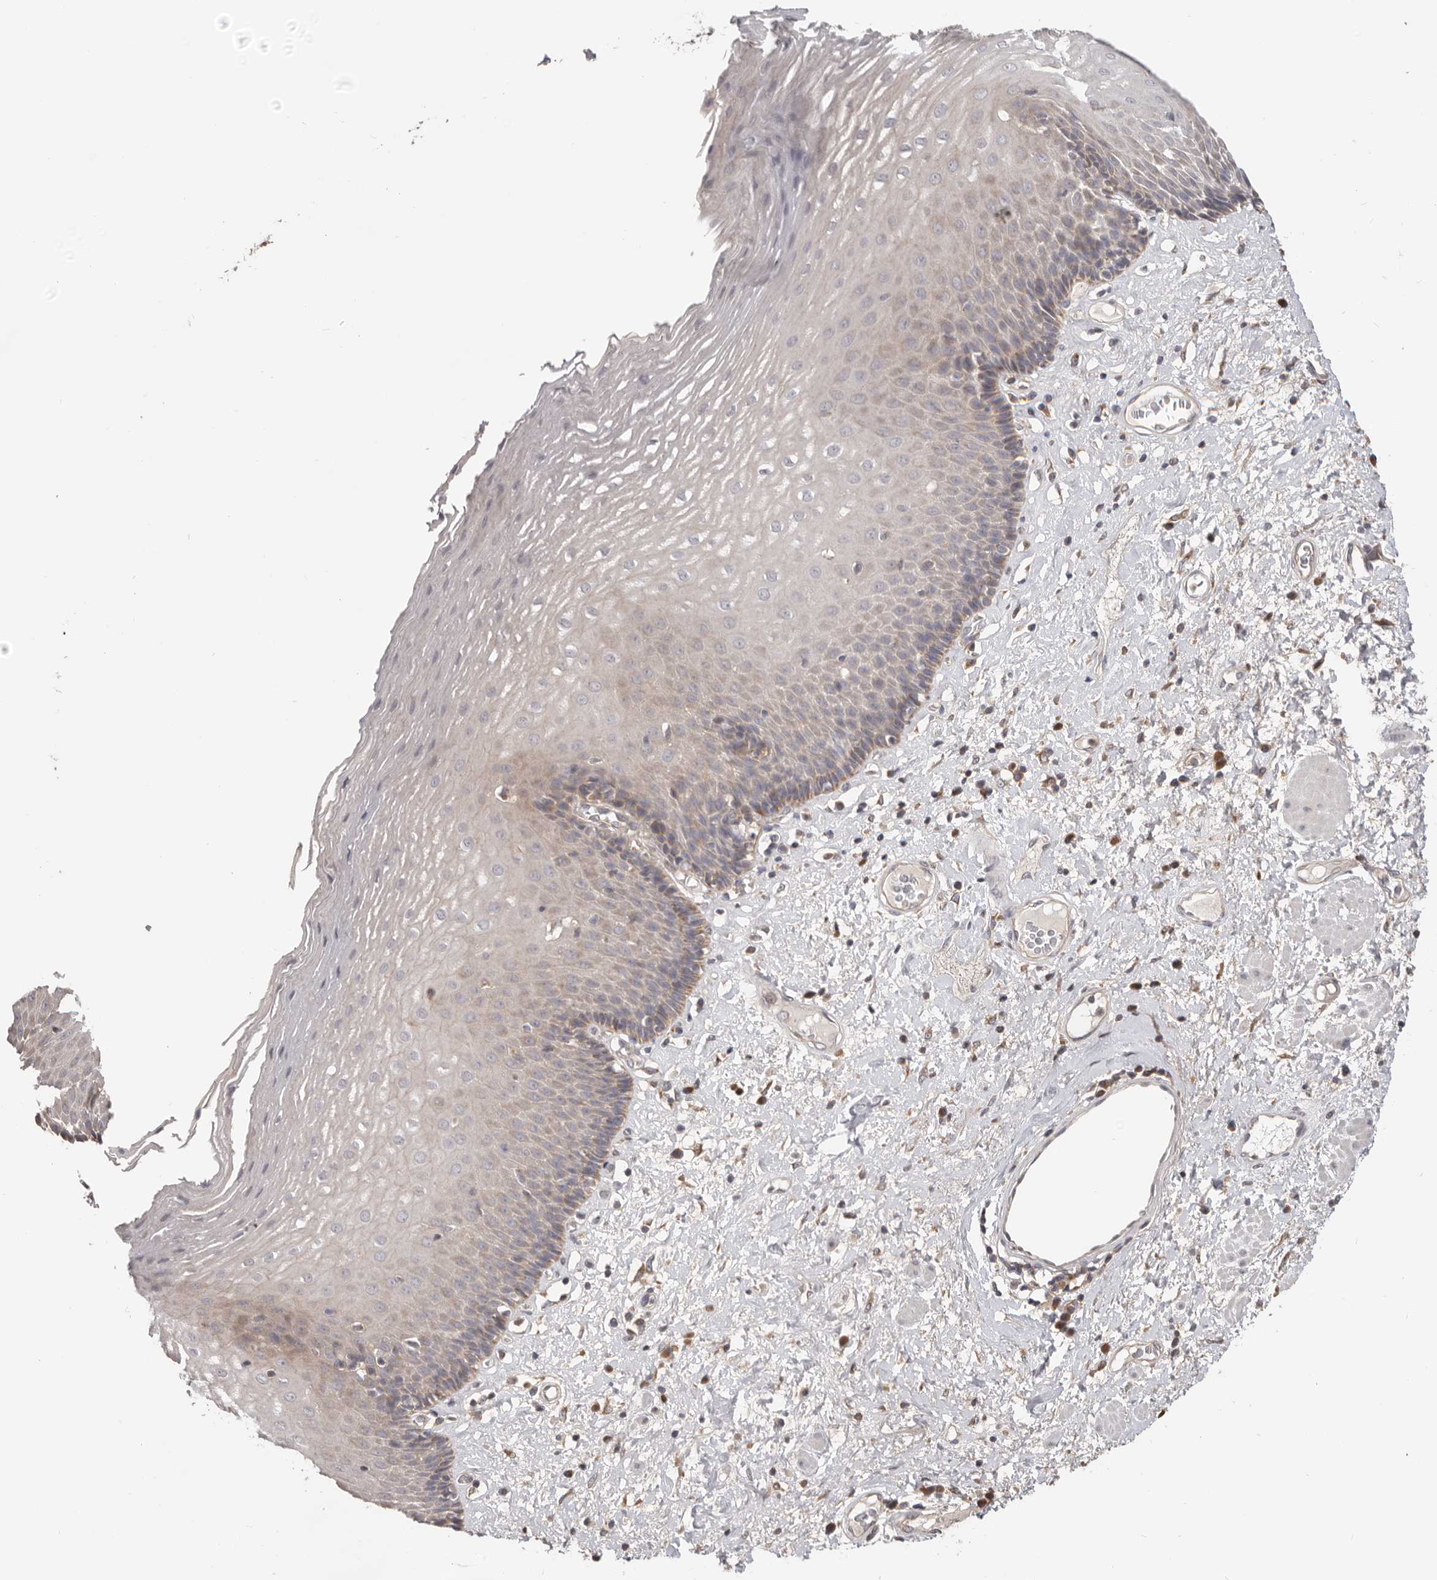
{"staining": {"intensity": "weak", "quantity": "<25%", "location": "cytoplasmic/membranous"}, "tissue": "esophagus", "cell_type": "Squamous epithelial cells", "image_type": "normal", "snomed": [{"axis": "morphology", "description": "Normal tissue, NOS"}, {"axis": "morphology", "description": "Adenocarcinoma, NOS"}, {"axis": "topography", "description": "Esophagus"}], "caption": "DAB immunohistochemical staining of normal human esophagus reveals no significant expression in squamous epithelial cells.", "gene": "LRP6", "patient": {"sex": "male", "age": 62}}